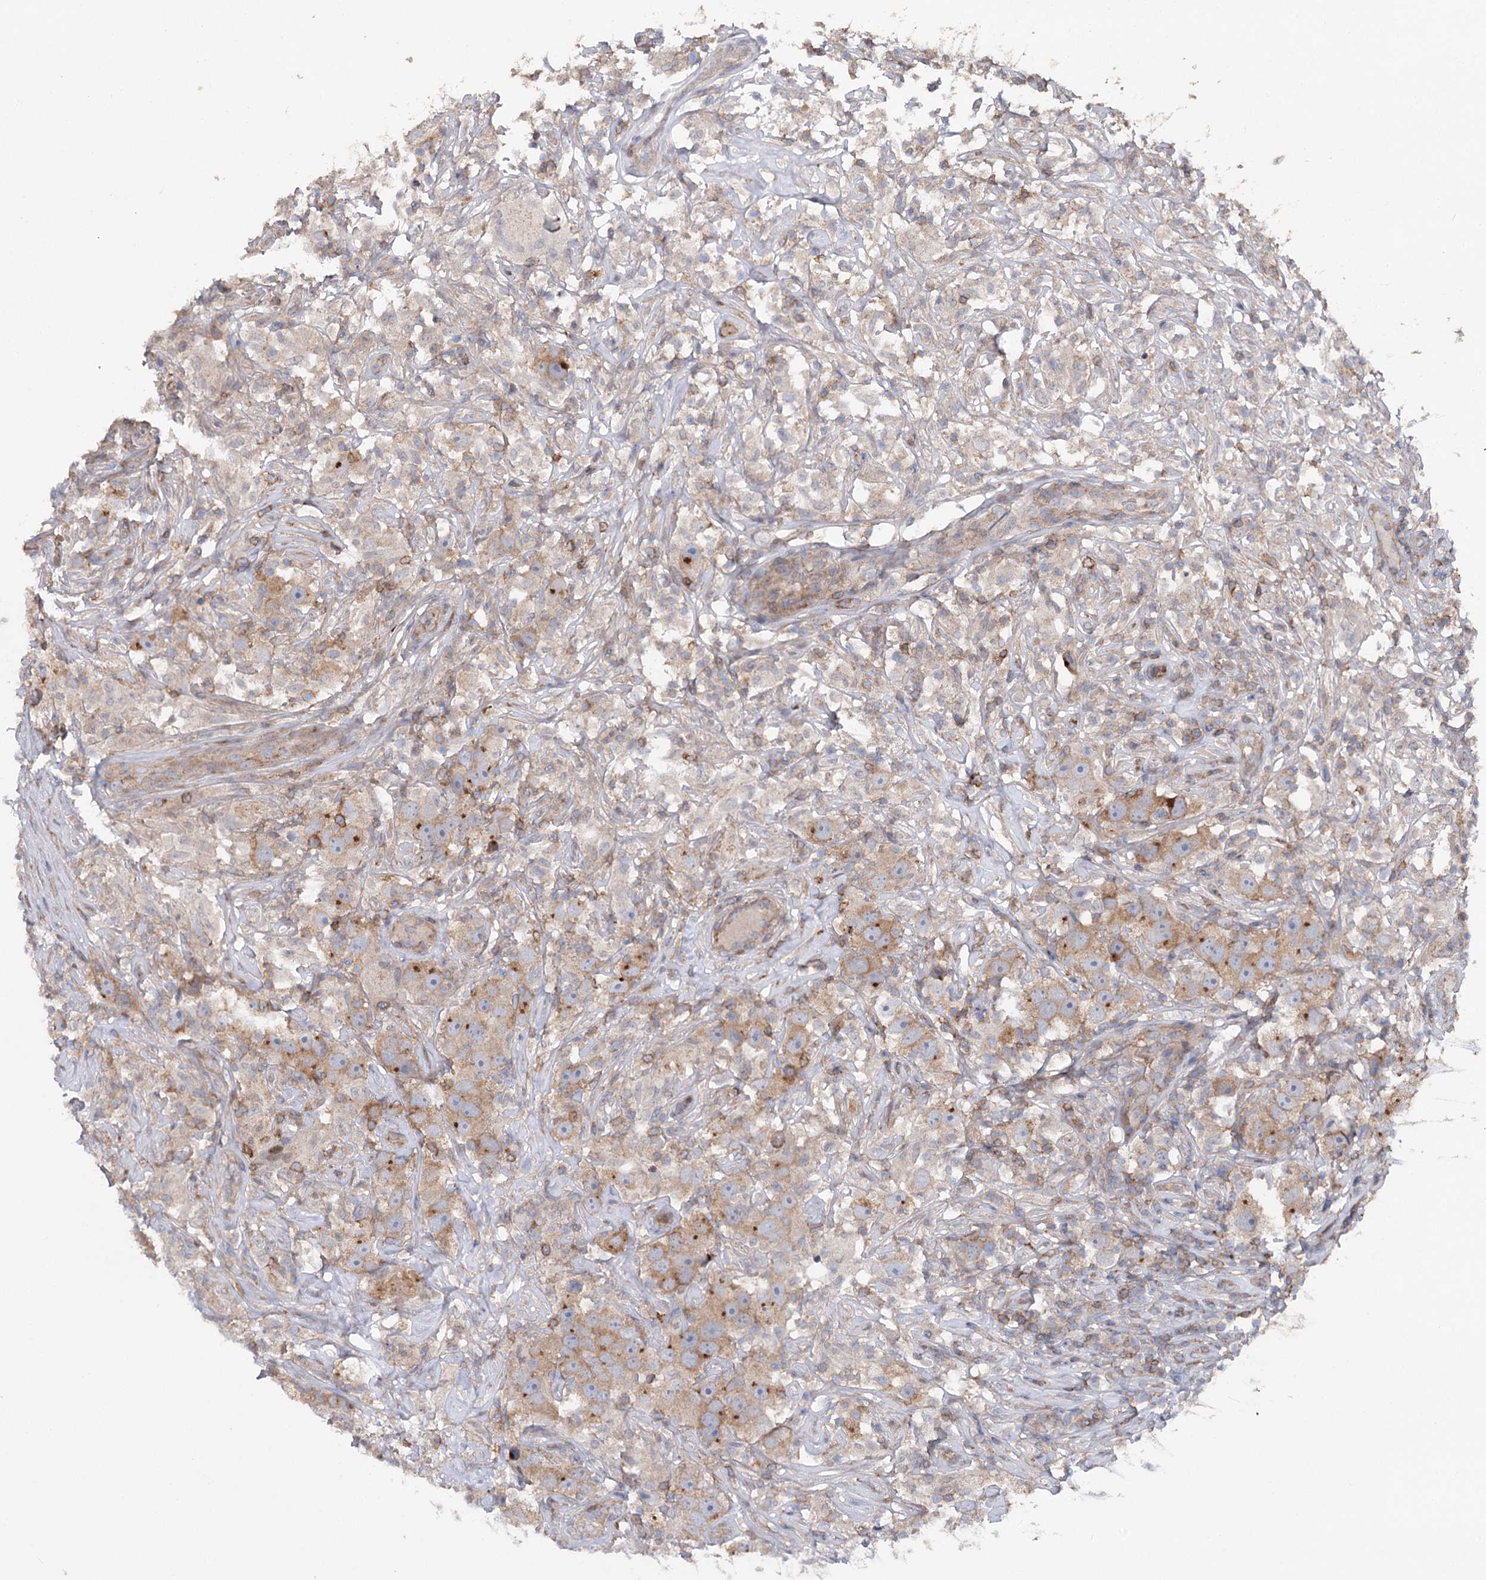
{"staining": {"intensity": "moderate", "quantity": ">75%", "location": "cytoplasmic/membranous"}, "tissue": "testis cancer", "cell_type": "Tumor cells", "image_type": "cancer", "snomed": [{"axis": "morphology", "description": "Seminoma, NOS"}, {"axis": "topography", "description": "Testis"}], "caption": "Moderate cytoplasmic/membranous positivity is identified in about >75% of tumor cells in testis cancer.", "gene": "STX6", "patient": {"sex": "male", "age": 49}}